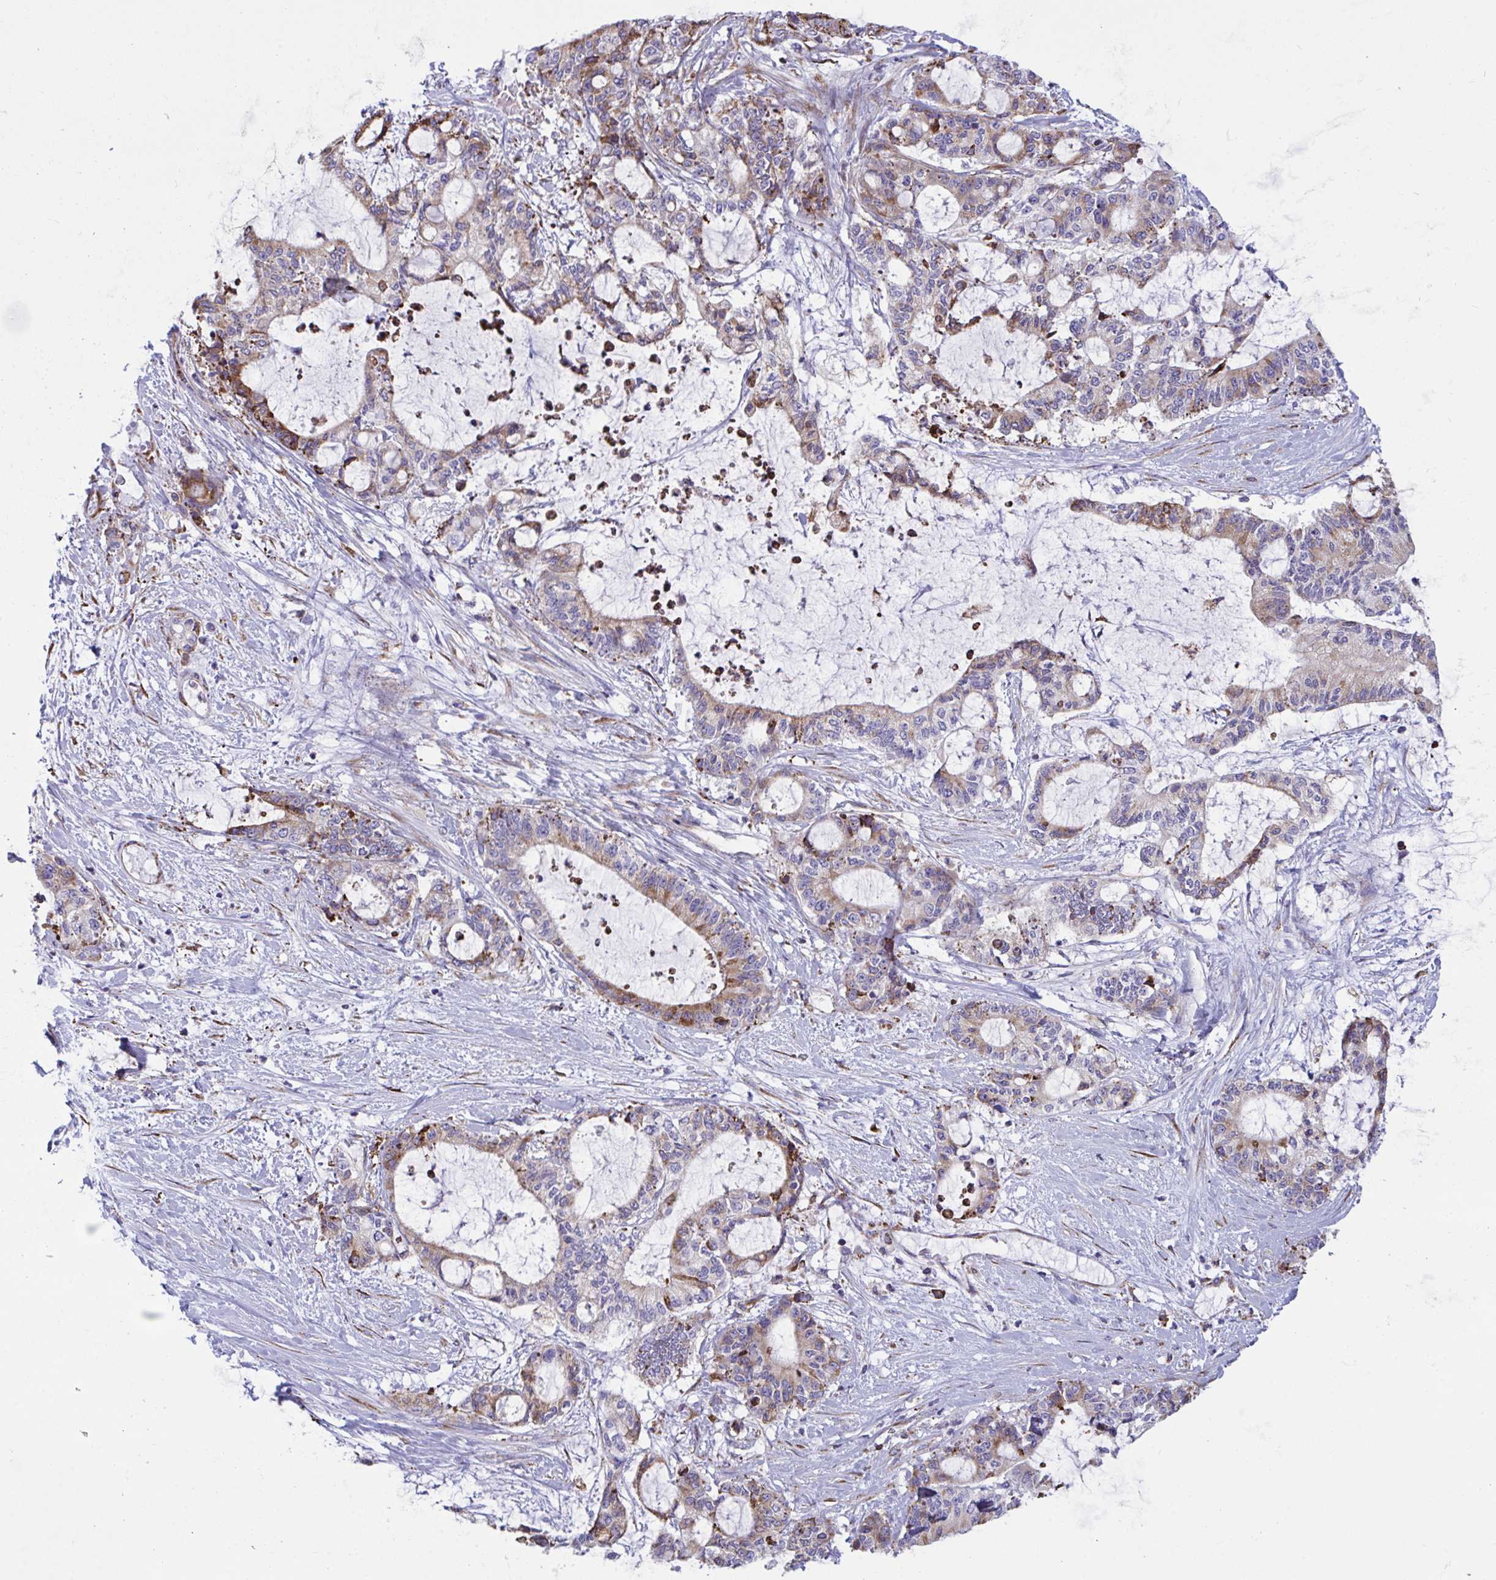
{"staining": {"intensity": "moderate", "quantity": ">75%", "location": "cytoplasmic/membranous"}, "tissue": "liver cancer", "cell_type": "Tumor cells", "image_type": "cancer", "snomed": [{"axis": "morphology", "description": "Normal tissue, NOS"}, {"axis": "morphology", "description": "Cholangiocarcinoma"}, {"axis": "topography", "description": "Liver"}, {"axis": "topography", "description": "Peripheral nerve tissue"}], "caption": "About >75% of tumor cells in liver cholangiocarcinoma exhibit moderate cytoplasmic/membranous protein positivity as visualized by brown immunohistochemical staining.", "gene": "PEAK3", "patient": {"sex": "female", "age": 73}}